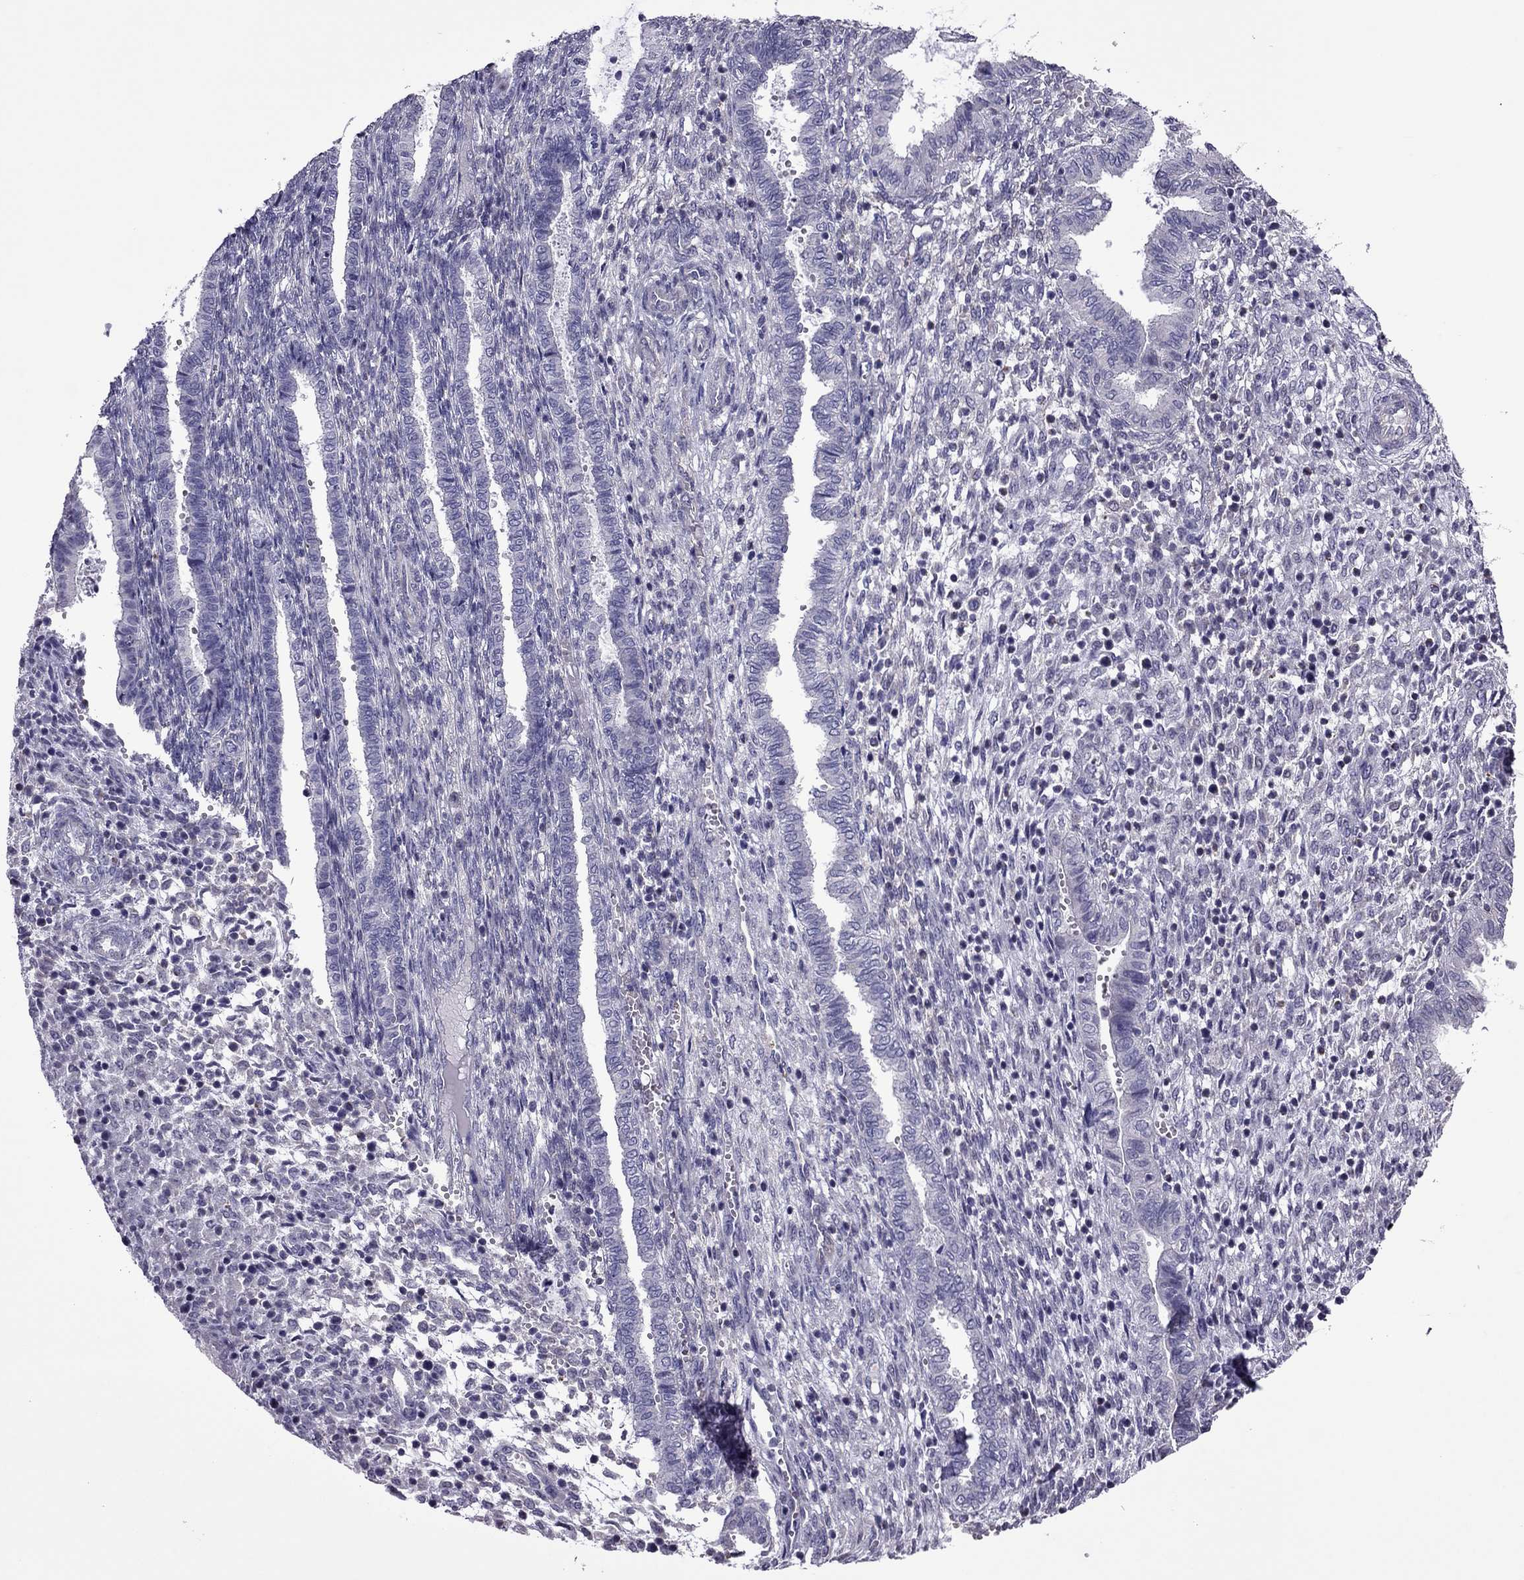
{"staining": {"intensity": "negative", "quantity": "none", "location": "none"}, "tissue": "endometrium", "cell_type": "Cells in endometrial stroma", "image_type": "normal", "snomed": [{"axis": "morphology", "description": "Normal tissue, NOS"}, {"axis": "topography", "description": "Endometrium"}], "caption": "This is an immunohistochemistry photomicrograph of unremarkable endometrium. There is no staining in cells in endometrial stroma.", "gene": "SLC16A8", "patient": {"sex": "female", "age": 43}}